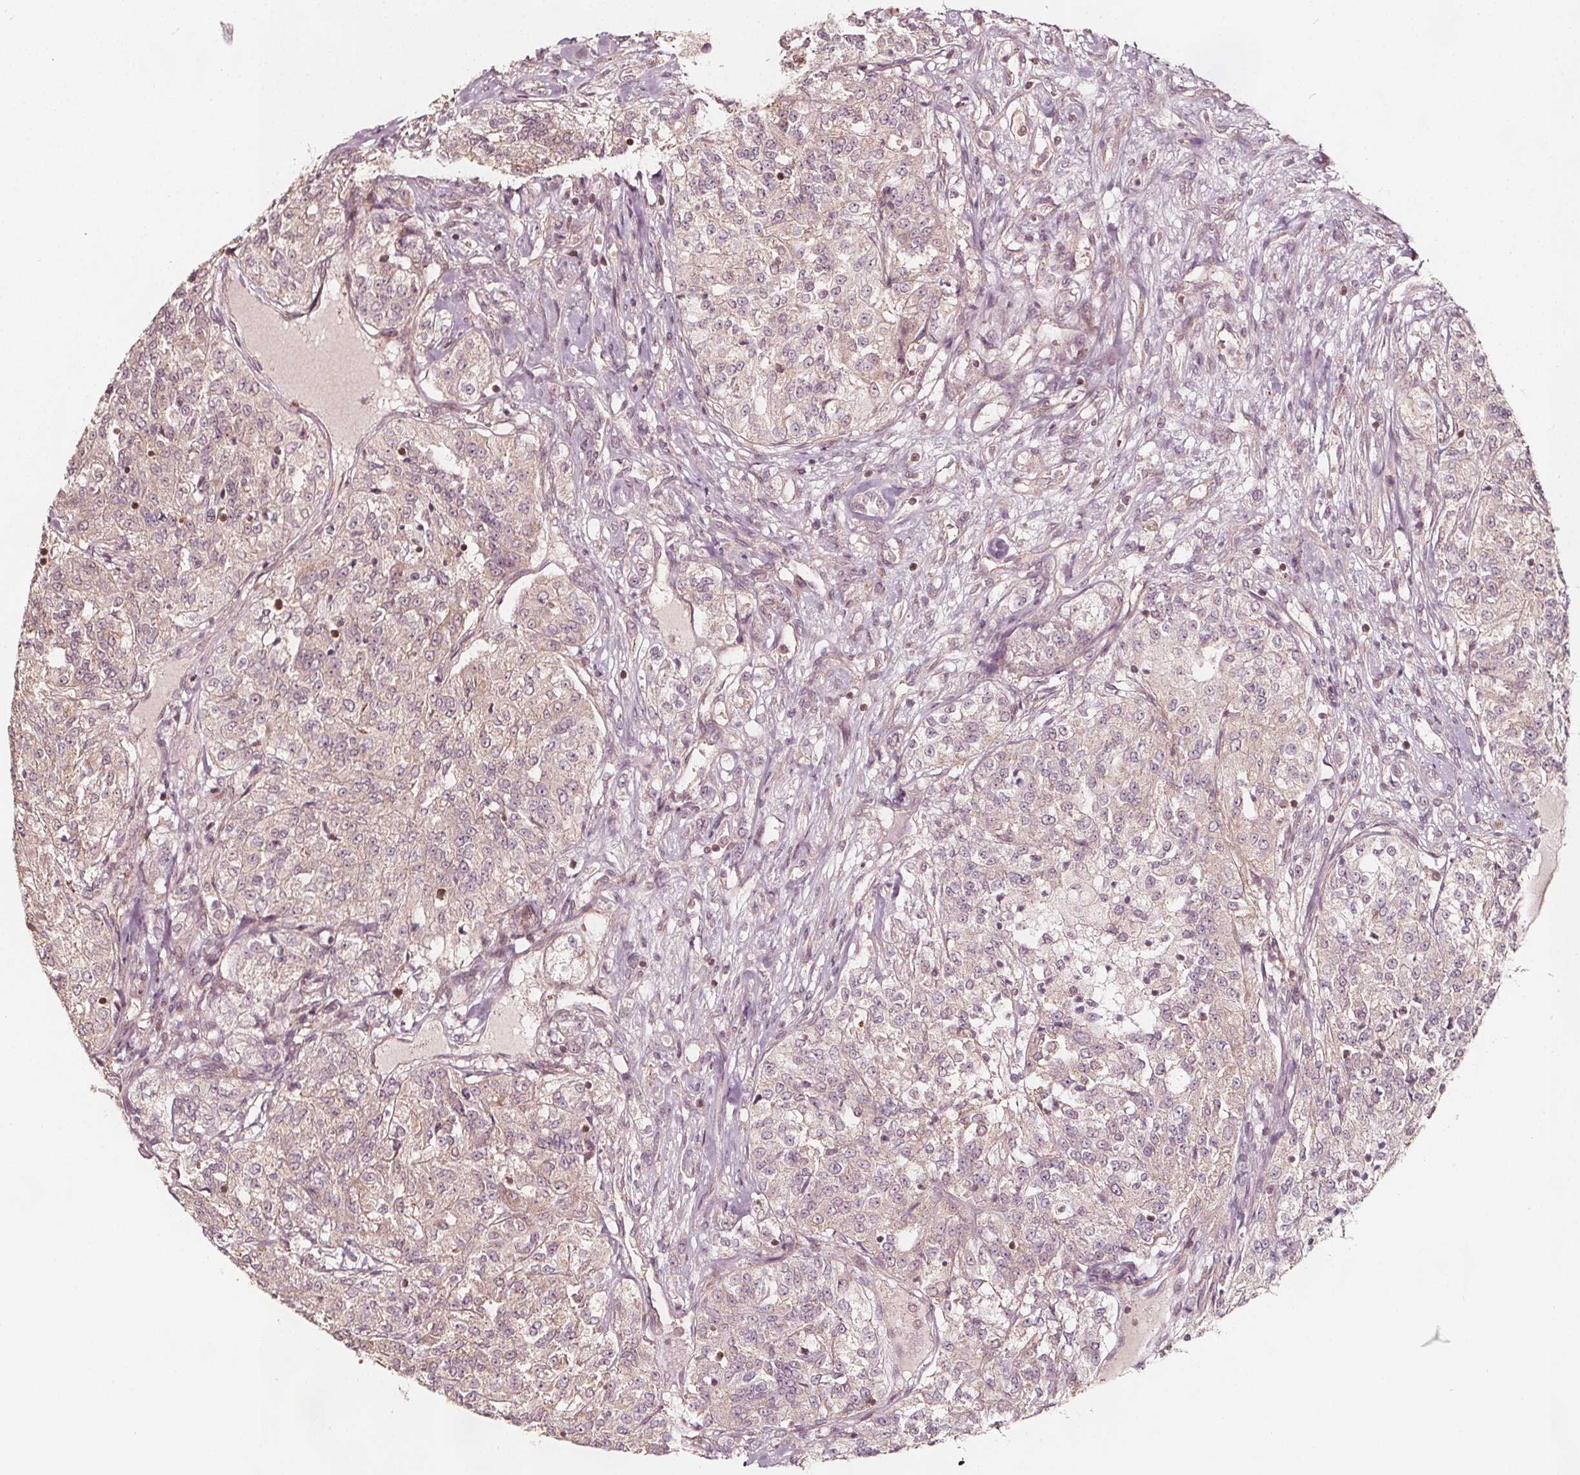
{"staining": {"intensity": "weak", "quantity": "<25%", "location": "cytoplasmic/membranous"}, "tissue": "renal cancer", "cell_type": "Tumor cells", "image_type": "cancer", "snomed": [{"axis": "morphology", "description": "Adenocarcinoma, NOS"}, {"axis": "topography", "description": "Kidney"}], "caption": "Immunohistochemistry (IHC) of human renal cancer (adenocarcinoma) displays no staining in tumor cells.", "gene": "AIP", "patient": {"sex": "female", "age": 63}}